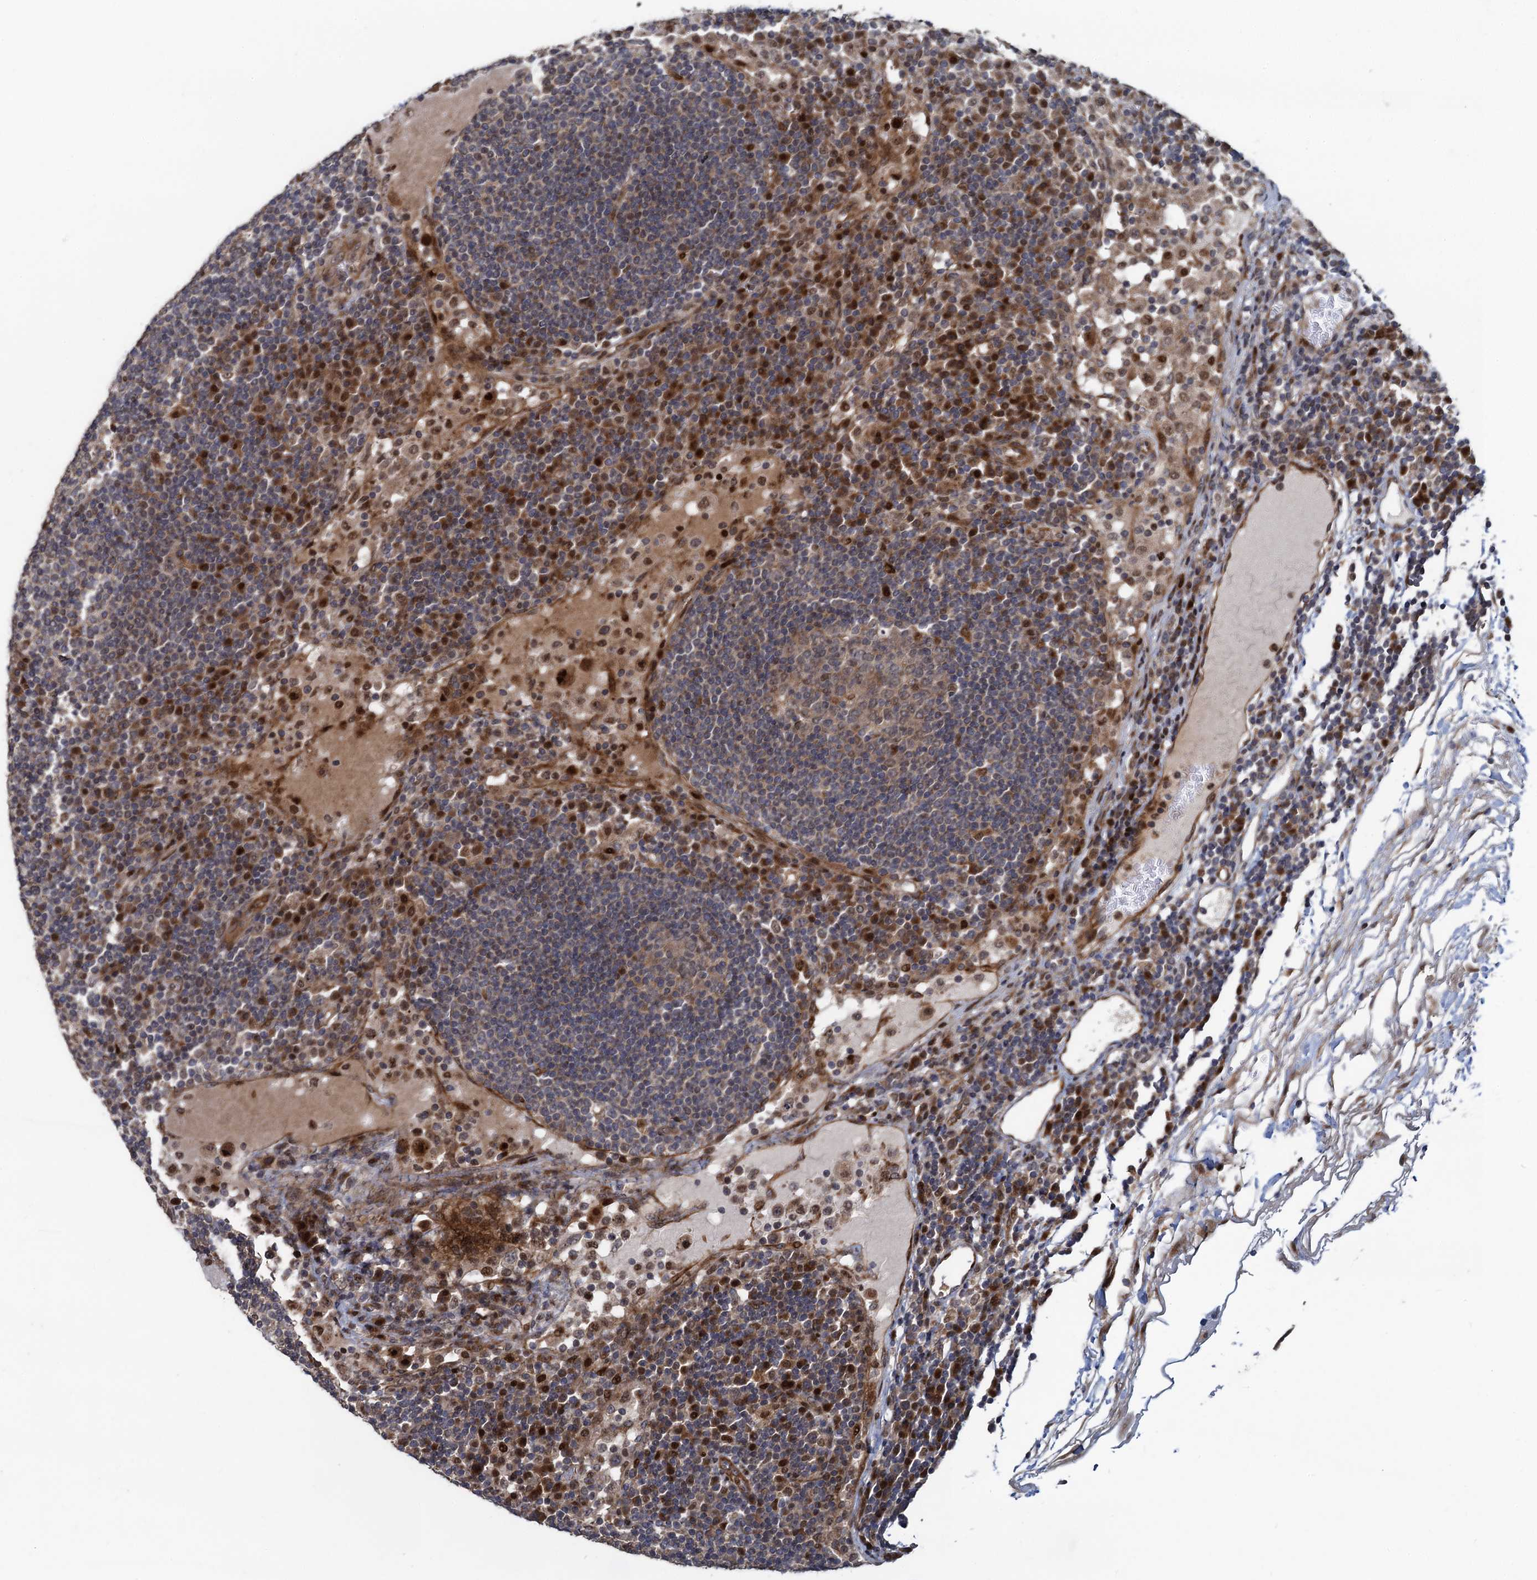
{"staining": {"intensity": "weak", "quantity": "25%-75%", "location": "cytoplasmic/membranous,nuclear"}, "tissue": "lymph node", "cell_type": "Germinal center cells", "image_type": "normal", "snomed": [{"axis": "morphology", "description": "Normal tissue, NOS"}, {"axis": "topography", "description": "Lymph node"}], "caption": "Normal lymph node demonstrates weak cytoplasmic/membranous,nuclear positivity in approximately 25%-75% of germinal center cells, visualized by immunohistochemistry.", "gene": "ATOSA", "patient": {"sex": "female", "age": 53}}